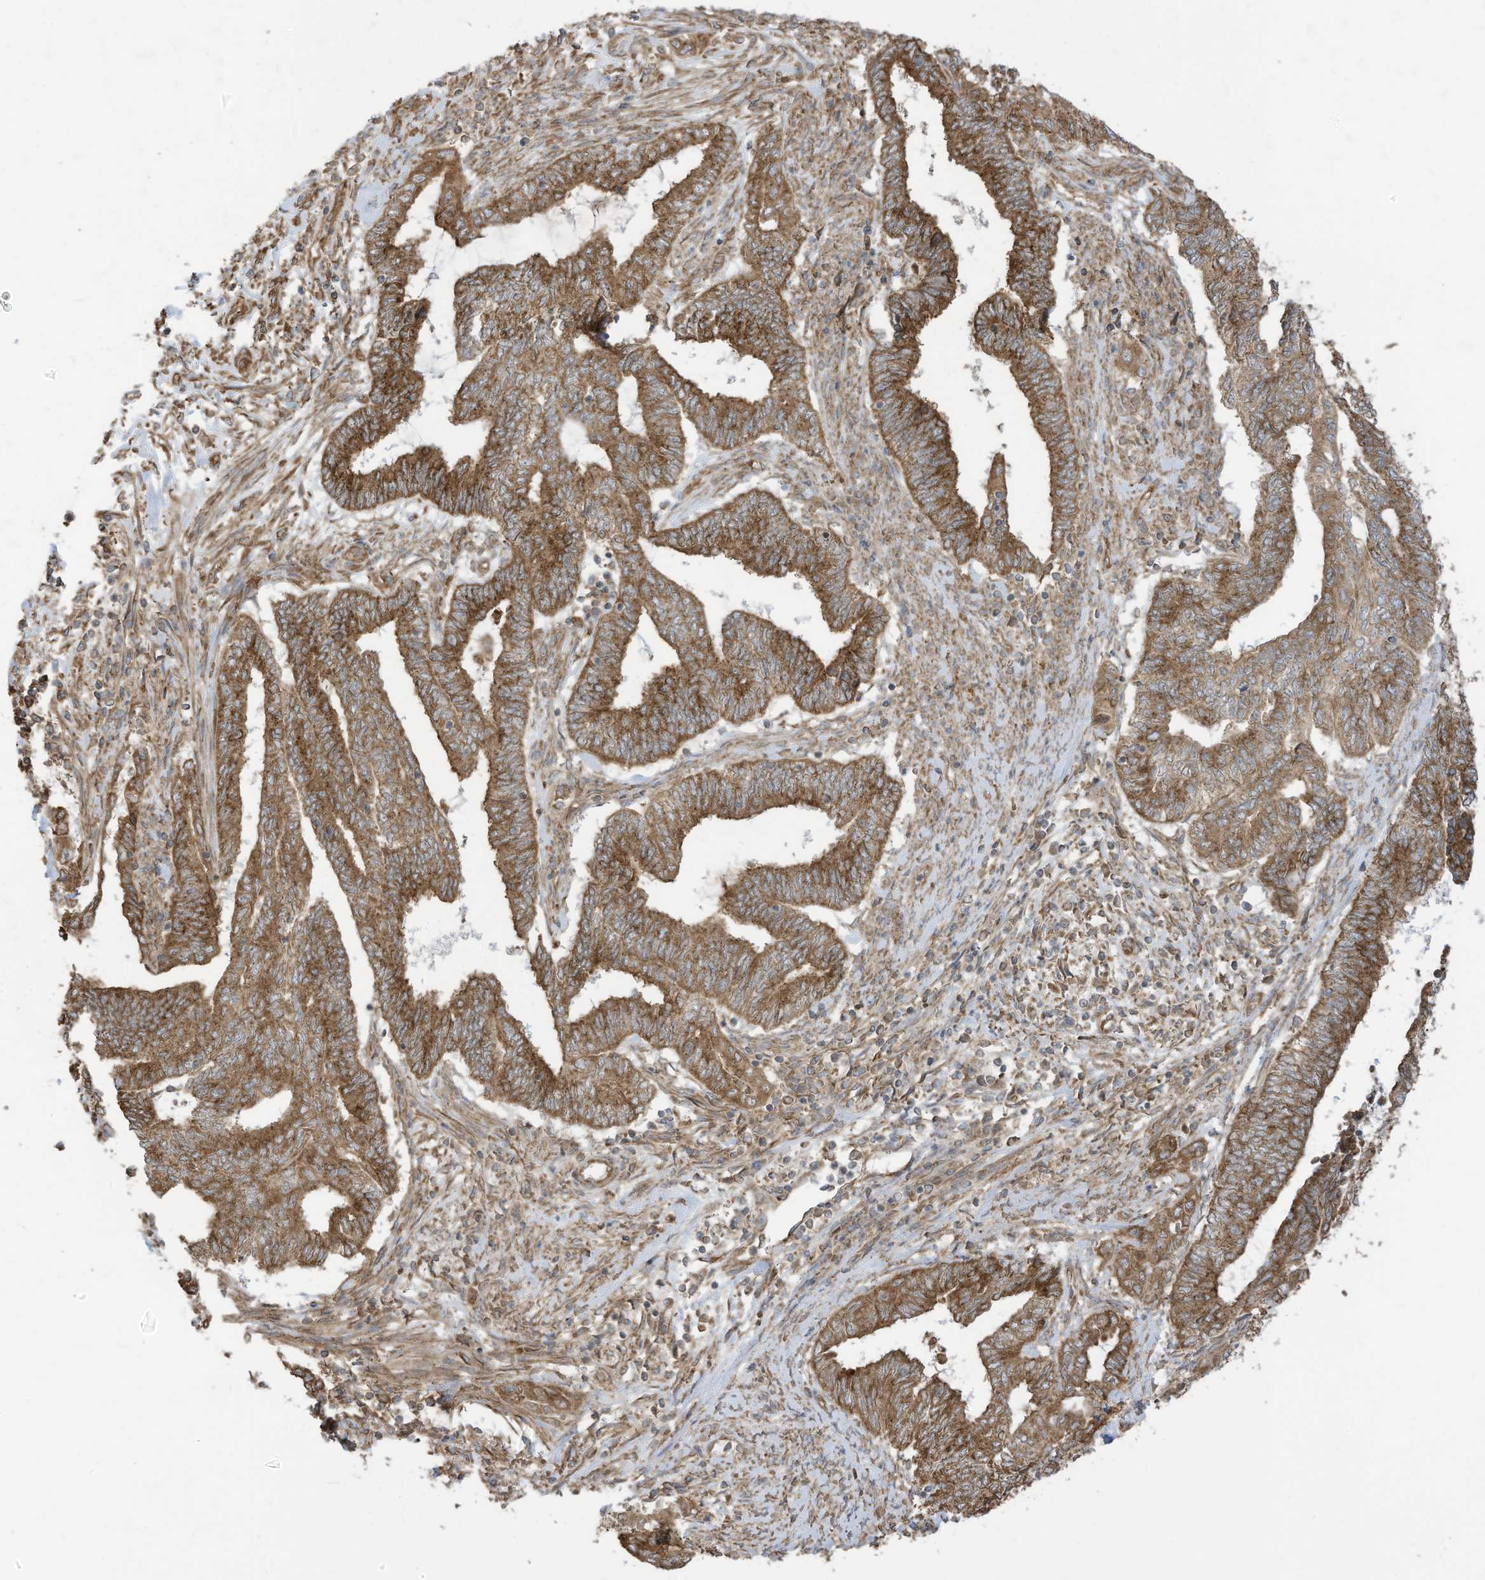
{"staining": {"intensity": "moderate", "quantity": ">75%", "location": "cytoplasmic/membranous"}, "tissue": "endometrial cancer", "cell_type": "Tumor cells", "image_type": "cancer", "snomed": [{"axis": "morphology", "description": "Adenocarcinoma, NOS"}, {"axis": "topography", "description": "Uterus"}, {"axis": "topography", "description": "Endometrium"}], "caption": "The photomicrograph displays immunohistochemical staining of endometrial cancer (adenocarcinoma). There is moderate cytoplasmic/membranous expression is present in about >75% of tumor cells. (IHC, brightfield microscopy, high magnification).", "gene": "CGAS", "patient": {"sex": "female", "age": 70}}